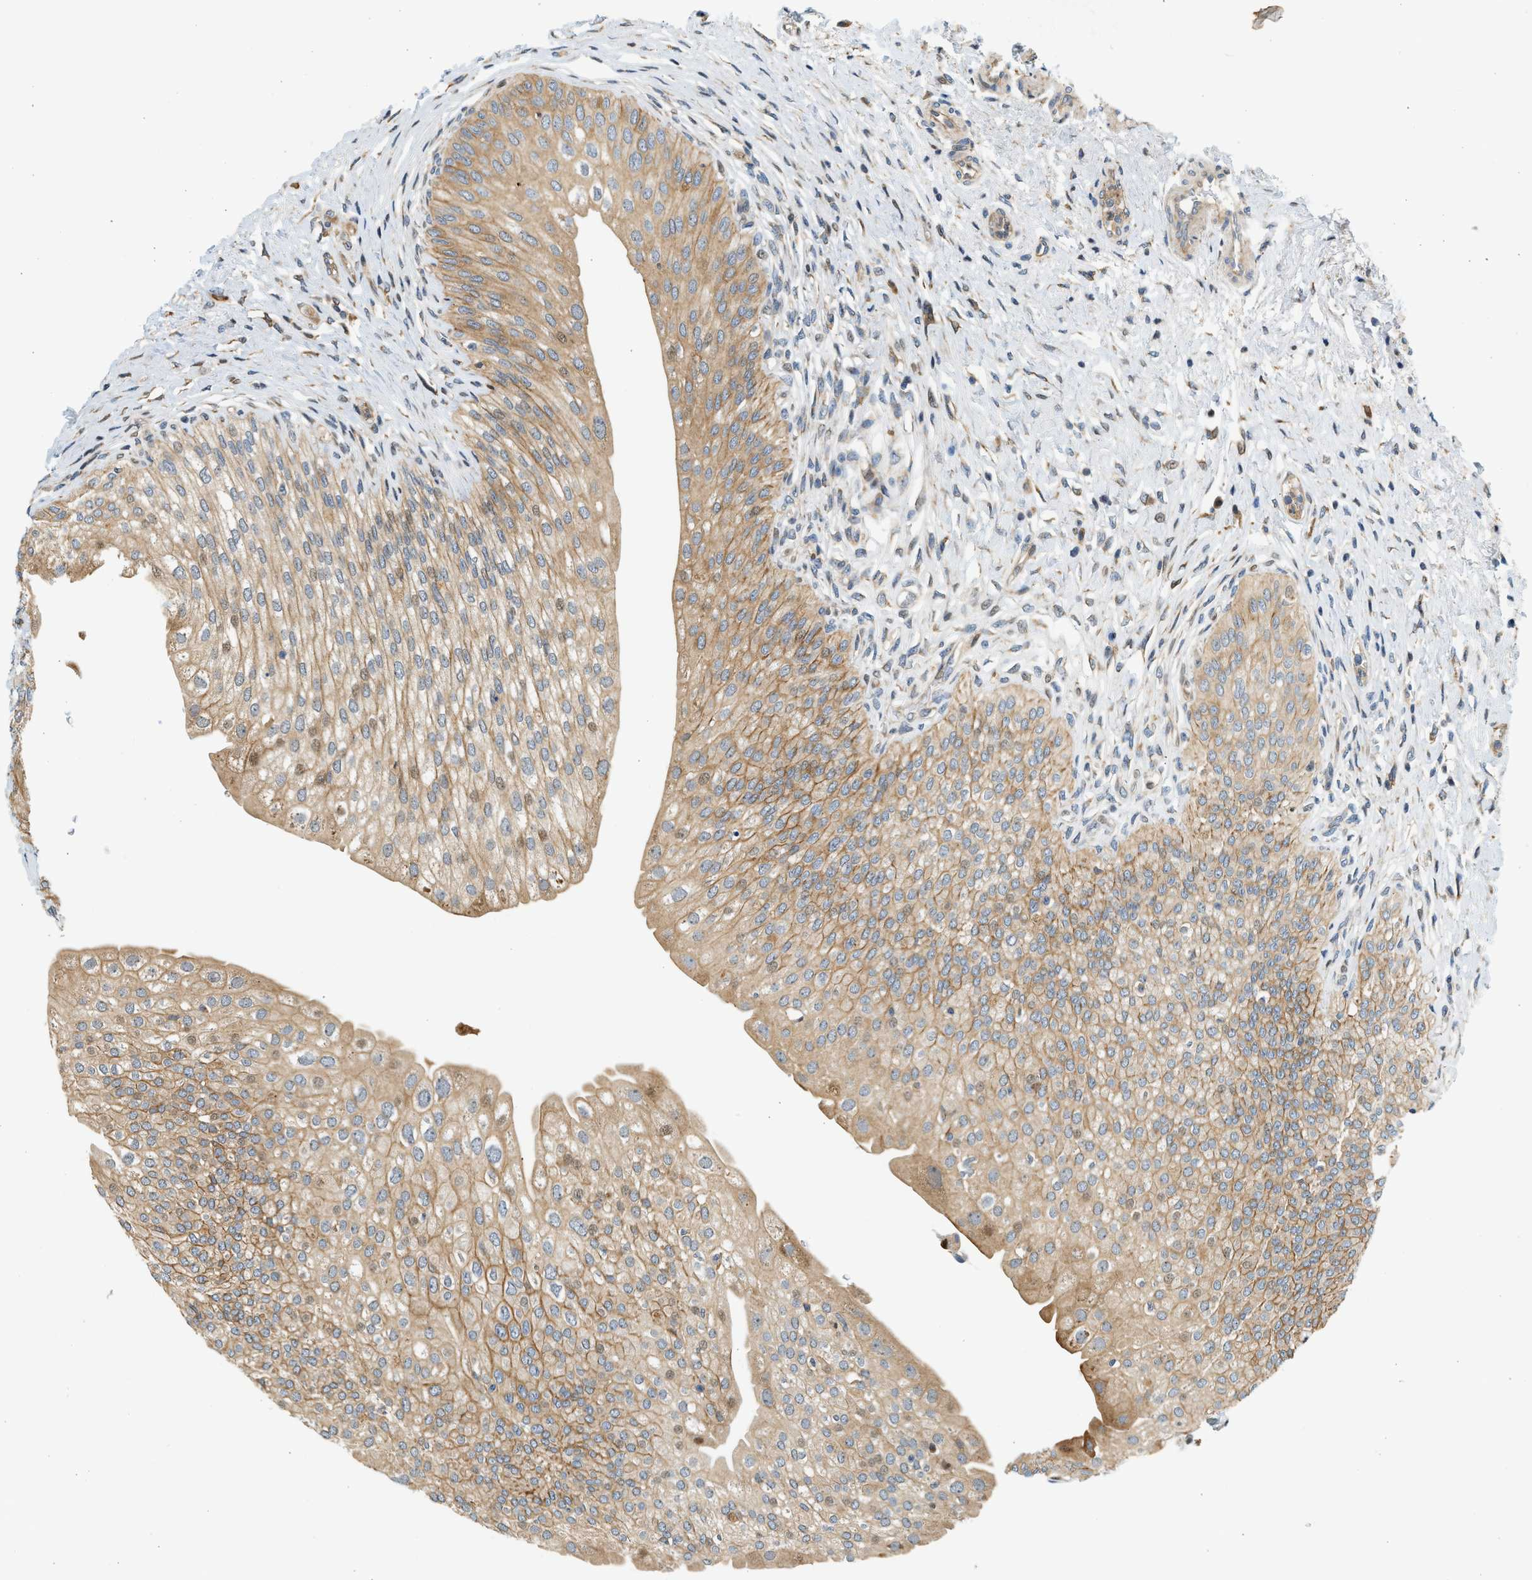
{"staining": {"intensity": "moderate", "quantity": ">75%", "location": "cytoplasmic/membranous"}, "tissue": "urinary bladder", "cell_type": "Urothelial cells", "image_type": "normal", "snomed": [{"axis": "morphology", "description": "Normal tissue, NOS"}, {"axis": "topography", "description": "Urinary bladder"}], "caption": "Urinary bladder was stained to show a protein in brown. There is medium levels of moderate cytoplasmic/membranous staining in approximately >75% of urothelial cells. The staining is performed using DAB (3,3'-diaminobenzidine) brown chromogen to label protein expression. The nuclei are counter-stained blue using hematoxylin.", "gene": "NRSN2", "patient": {"sex": "male", "age": 46}}